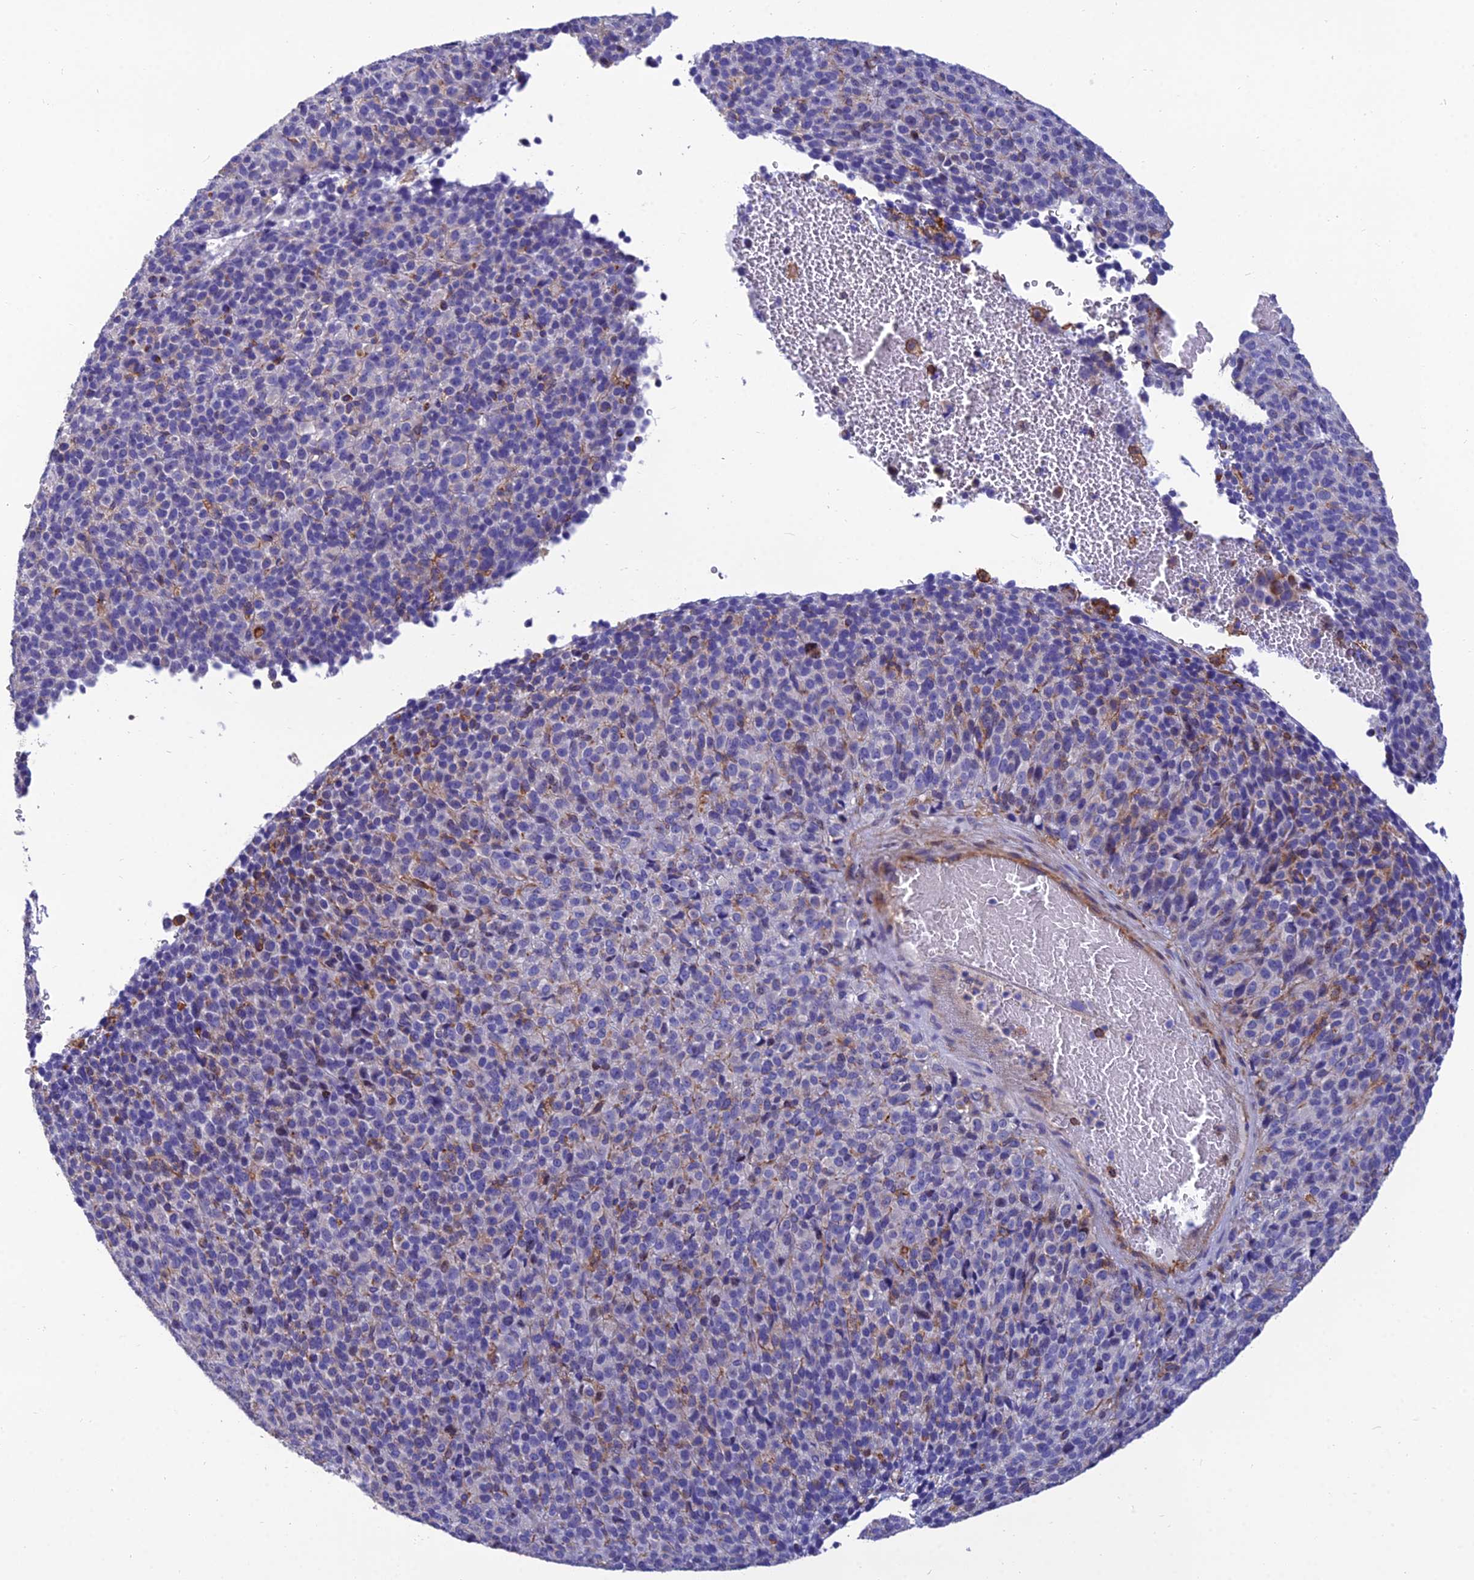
{"staining": {"intensity": "negative", "quantity": "none", "location": "none"}, "tissue": "melanoma", "cell_type": "Tumor cells", "image_type": "cancer", "snomed": [{"axis": "morphology", "description": "Malignant melanoma, Metastatic site"}, {"axis": "topography", "description": "Brain"}], "caption": "Photomicrograph shows no significant protein positivity in tumor cells of malignant melanoma (metastatic site).", "gene": "PPP1R18", "patient": {"sex": "female", "age": 56}}